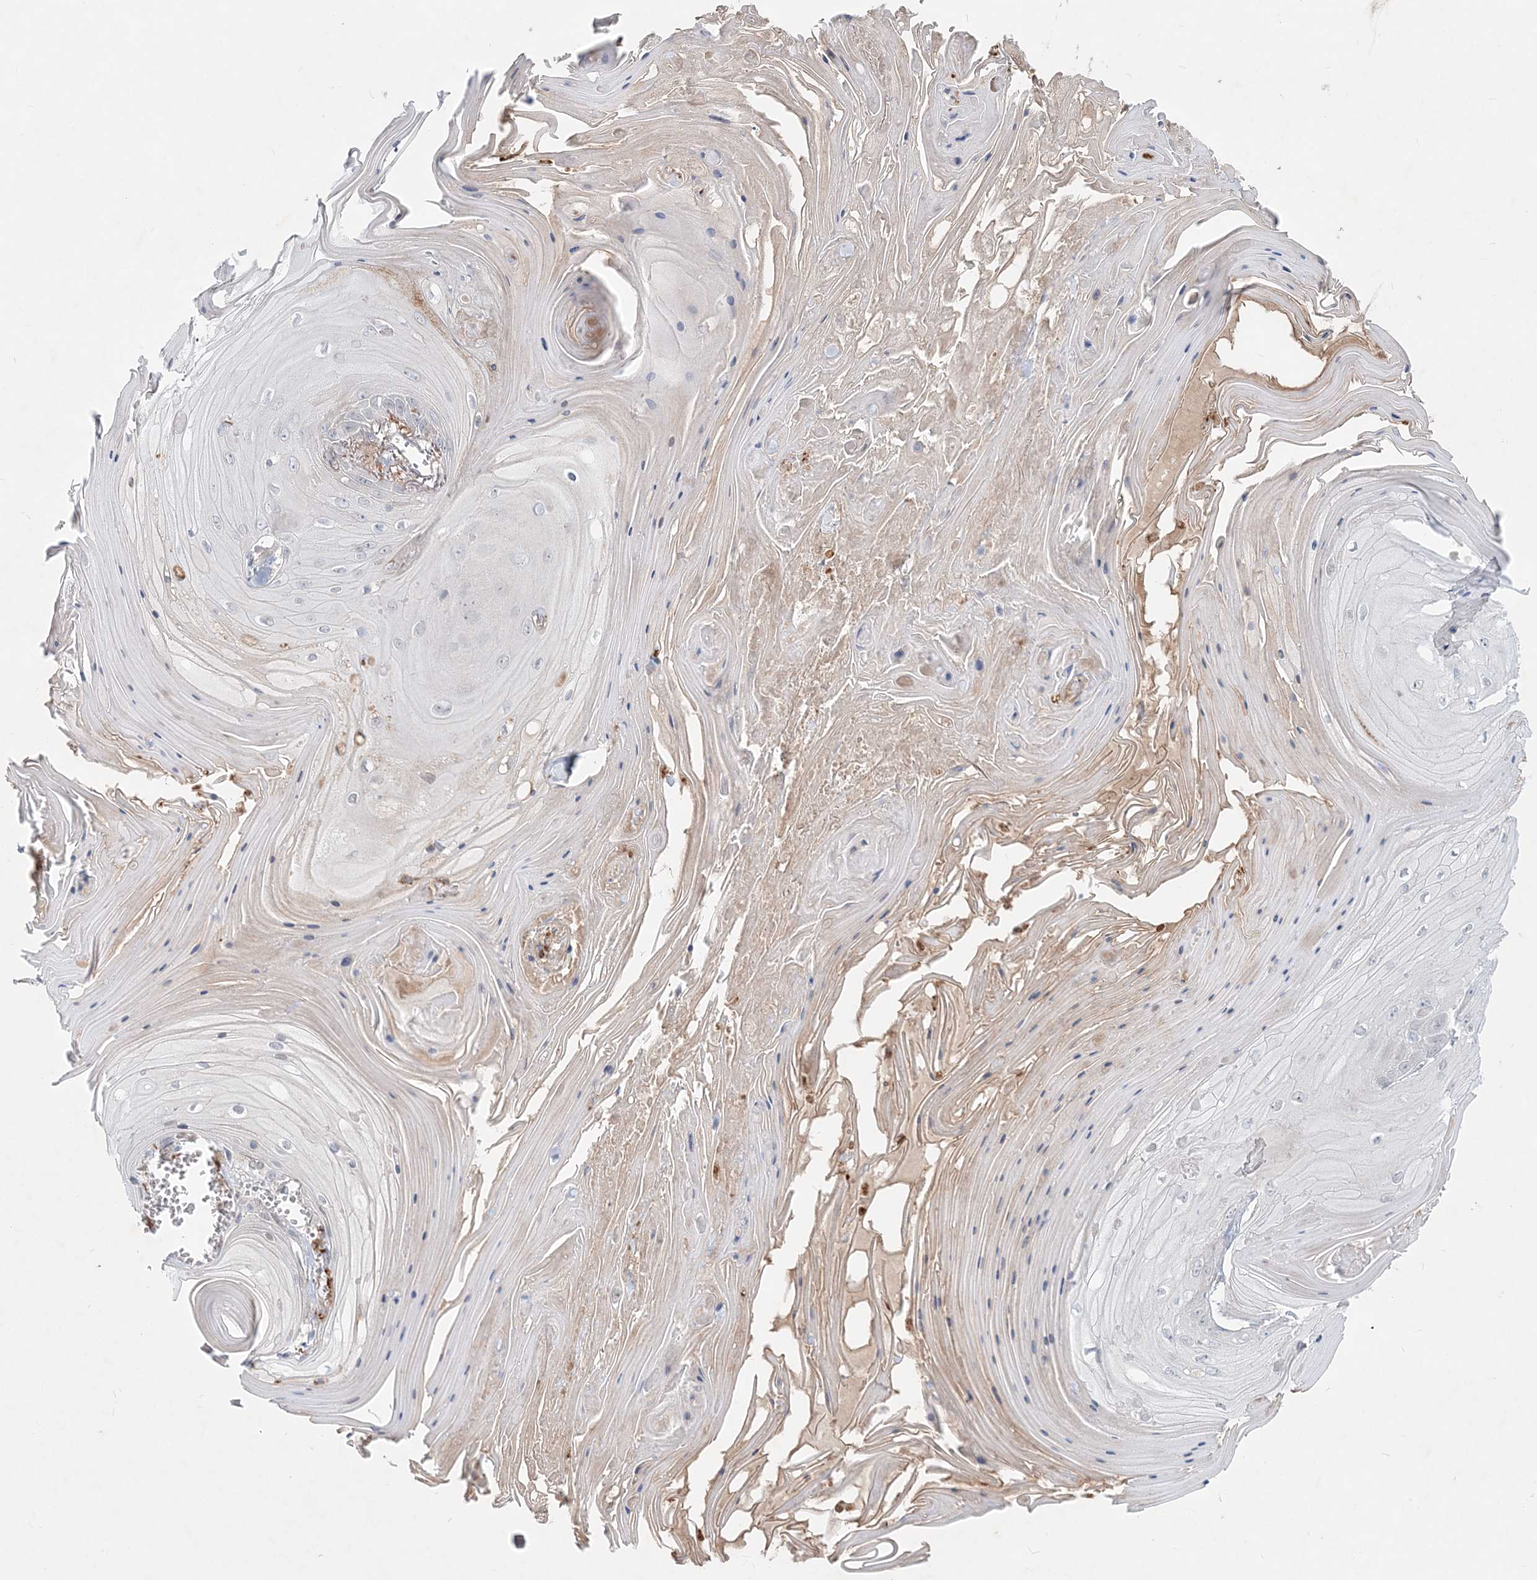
{"staining": {"intensity": "negative", "quantity": "none", "location": "none"}, "tissue": "skin cancer", "cell_type": "Tumor cells", "image_type": "cancer", "snomed": [{"axis": "morphology", "description": "Squamous cell carcinoma, NOS"}, {"axis": "topography", "description": "Skin"}], "caption": "Immunohistochemical staining of human skin squamous cell carcinoma displays no significant expression in tumor cells.", "gene": "DNAH5", "patient": {"sex": "male", "age": 74}}